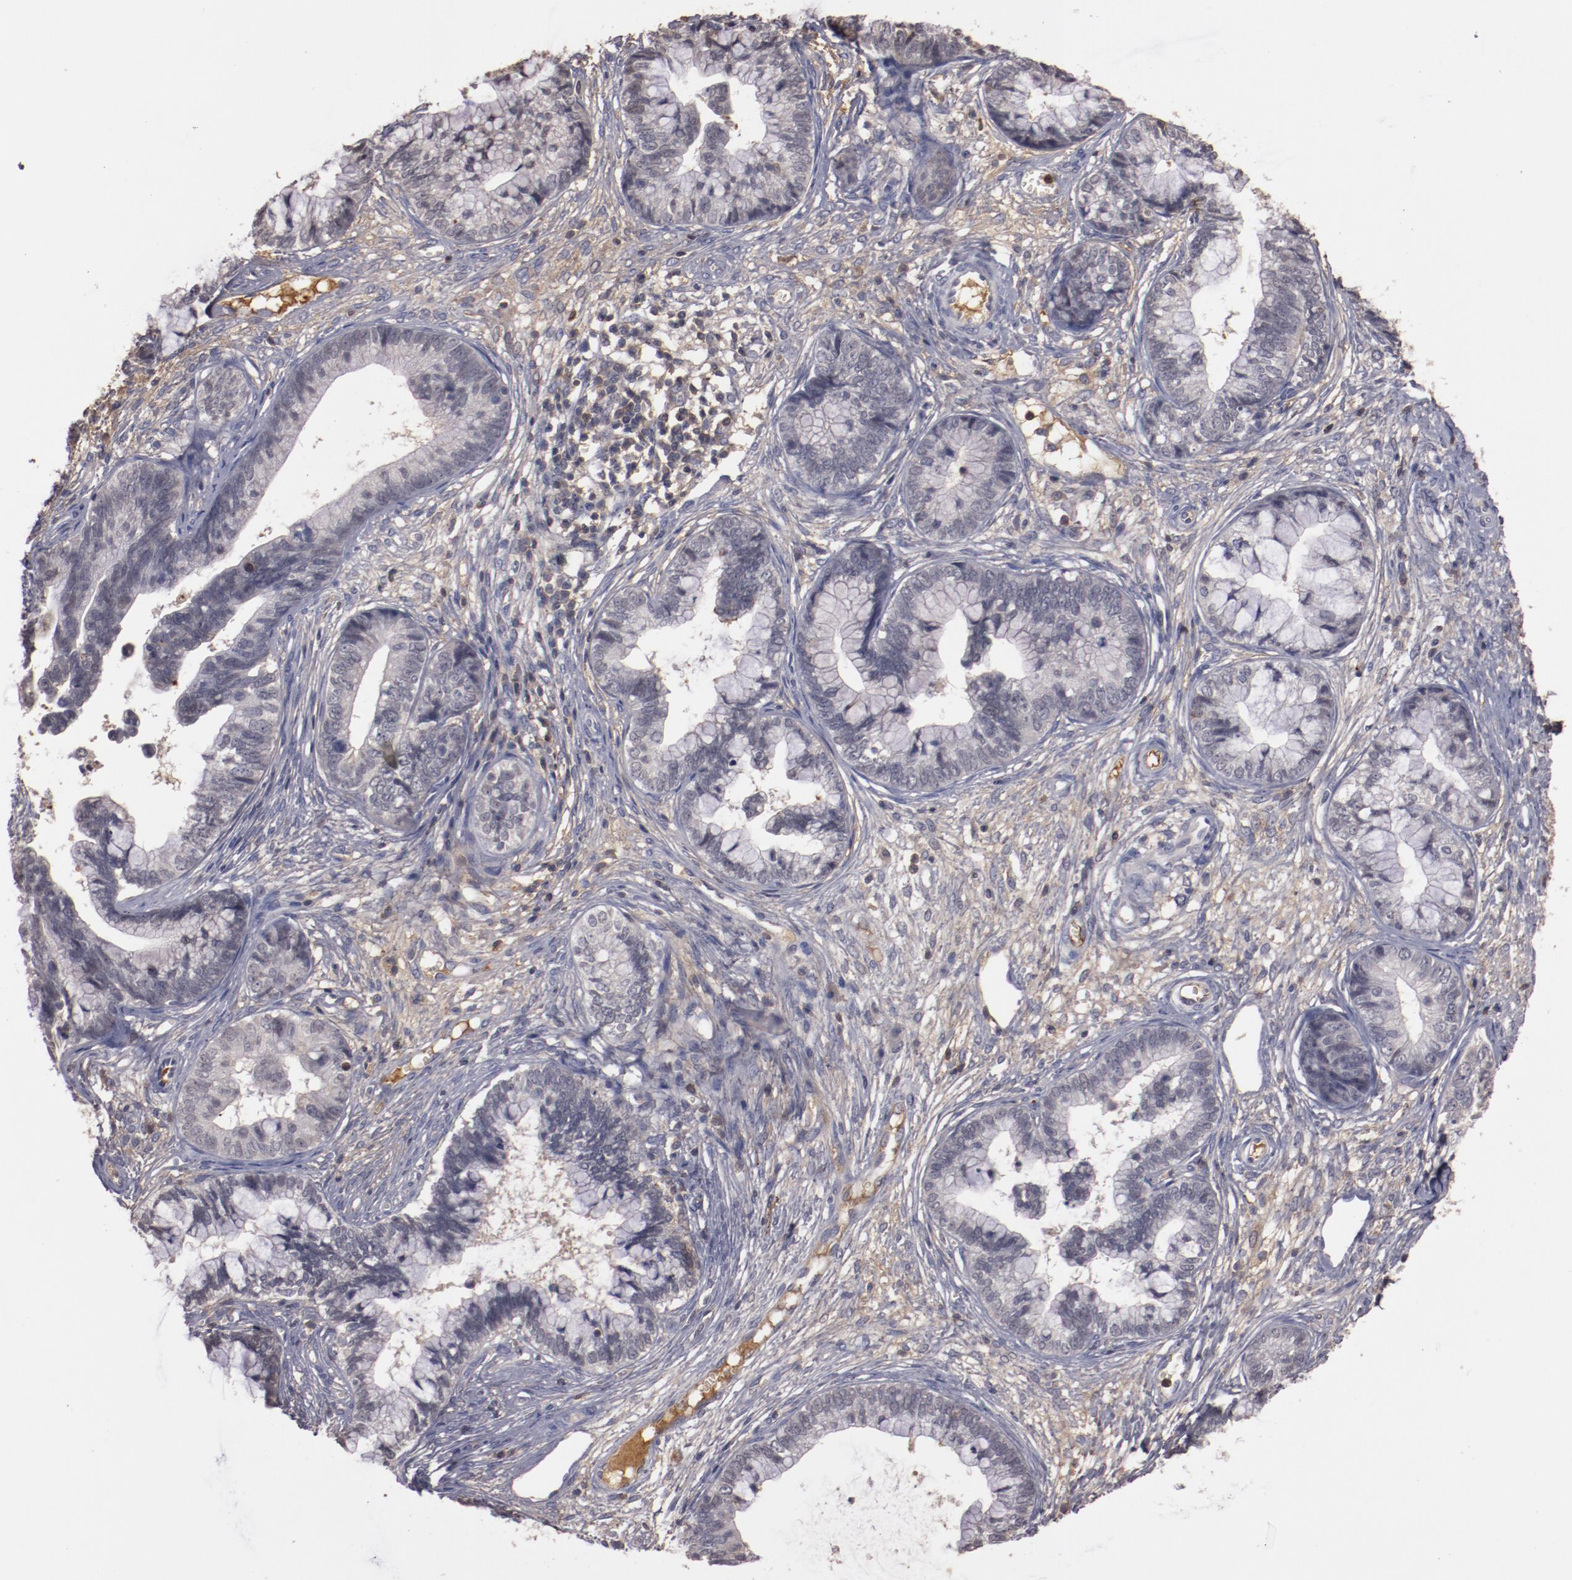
{"staining": {"intensity": "weak", "quantity": "<25%", "location": "cytoplasmic/membranous"}, "tissue": "cervical cancer", "cell_type": "Tumor cells", "image_type": "cancer", "snomed": [{"axis": "morphology", "description": "Adenocarcinoma, NOS"}, {"axis": "topography", "description": "Cervix"}], "caption": "Cervical cancer (adenocarcinoma) stained for a protein using immunohistochemistry (IHC) exhibits no expression tumor cells.", "gene": "MBL2", "patient": {"sex": "female", "age": 44}}